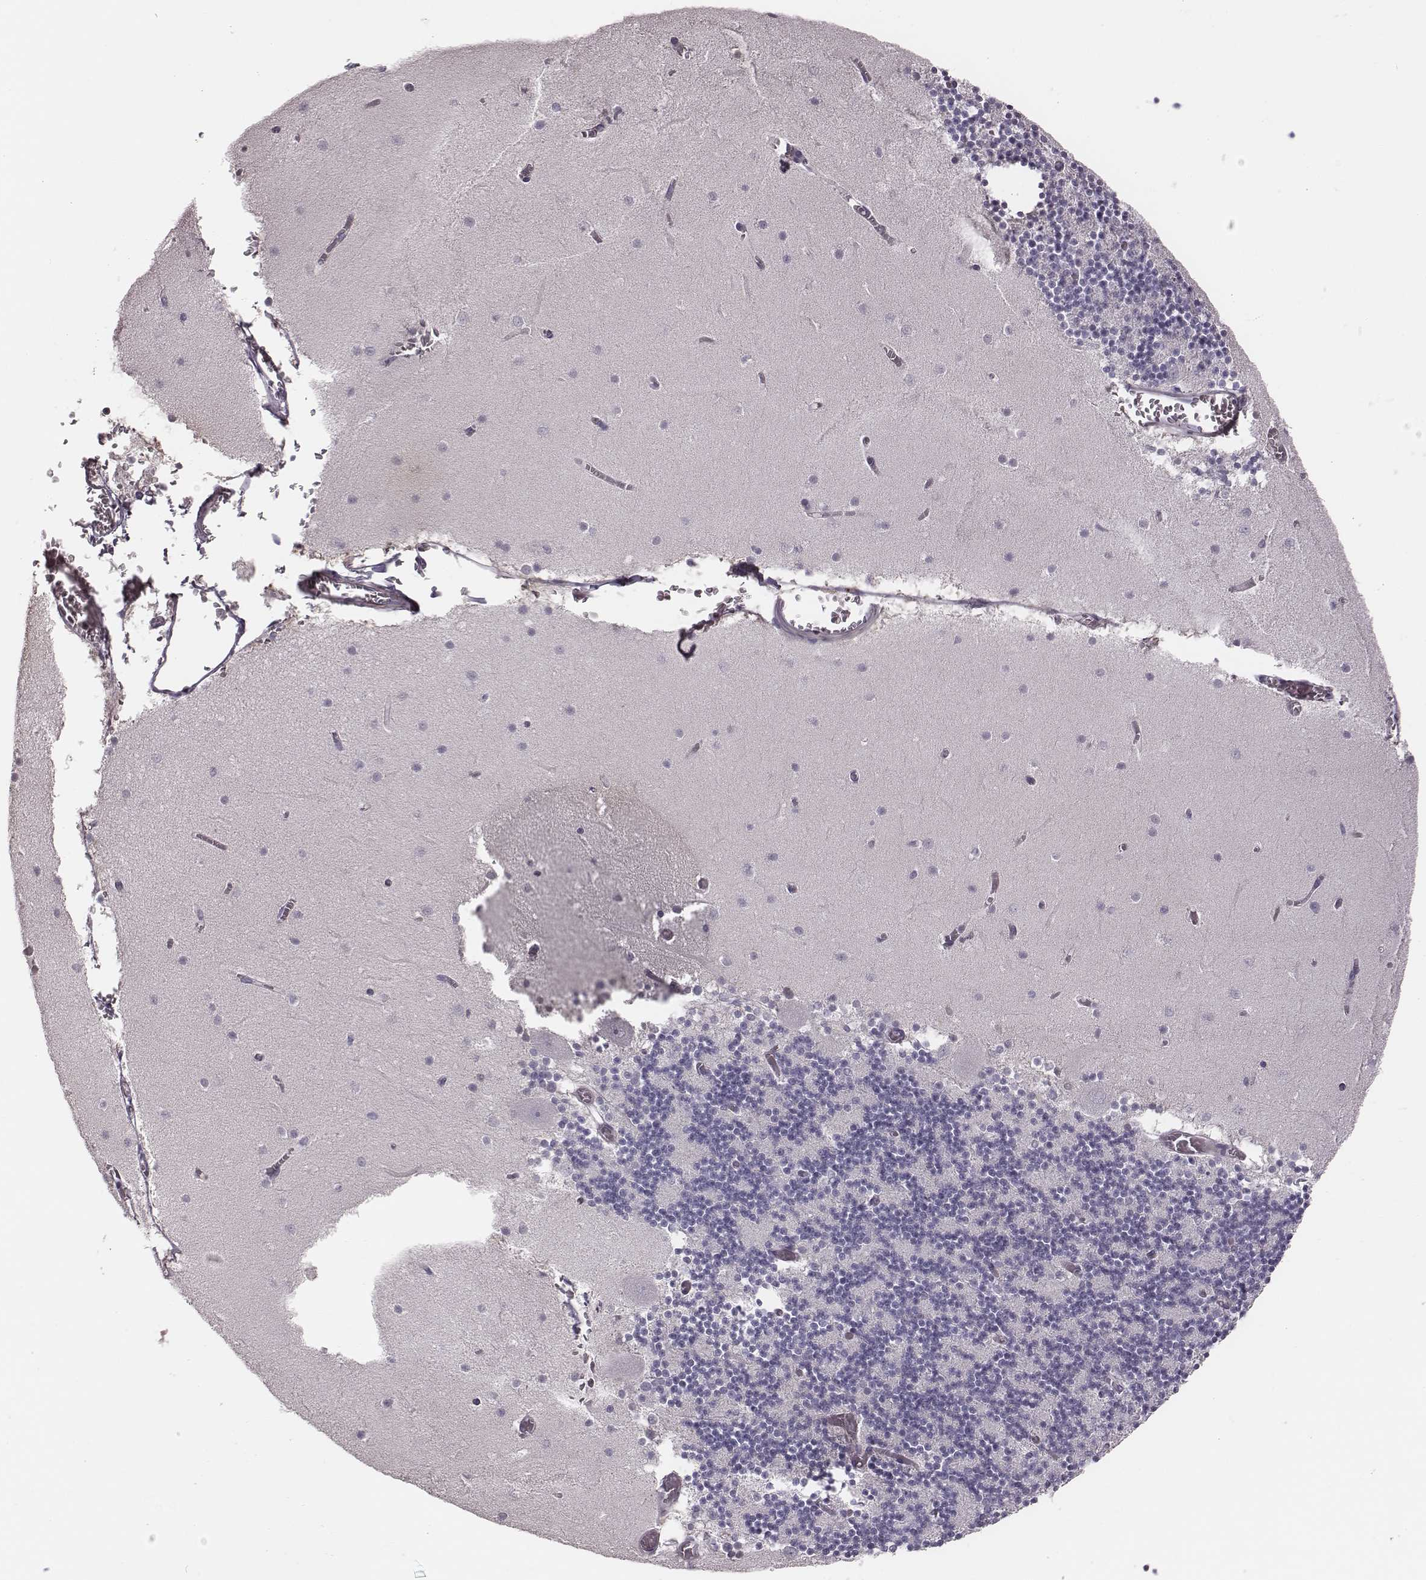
{"staining": {"intensity": "negative", "quantity": "none", "location": "none"}, "tissue": "cerebellum", "cell_type": "Cells in granular layer", "image_type": "normal", "snomed": [{"axis": "morphology", "description": "Normal tissue, NOS"}, {"axis": "topography", "description": "Cerebellum"}], "caption": "A micrograph of human cerebellum is negative for staining in cells in granular layer. (DAB IHC, high magnification).", "gene": "CRISP1", "patient": {"sex": "female", "age": 28}}